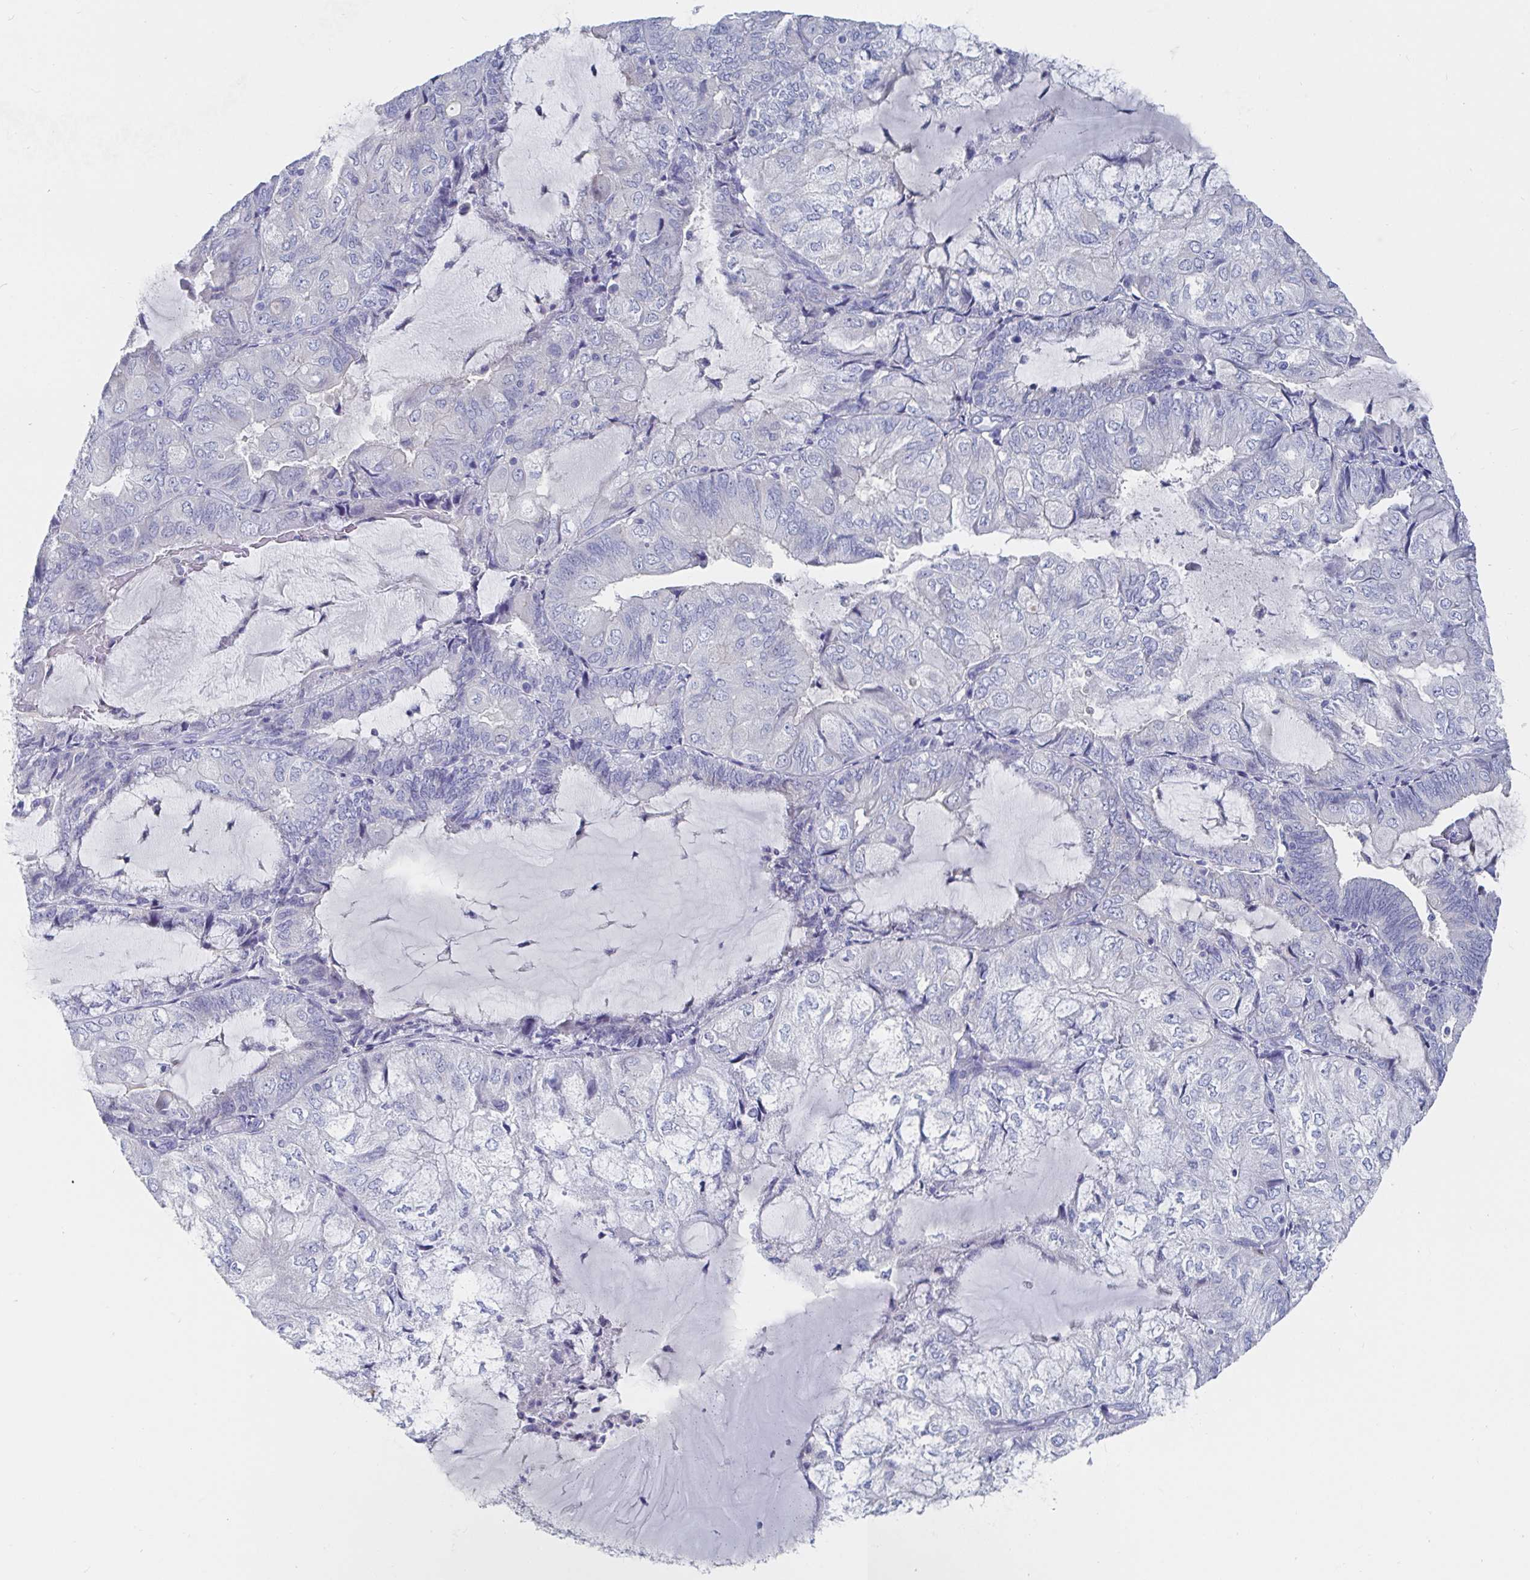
{"staining": {"intensity": "negative", "quantity": "none", "location": "none"}, "tissue": "endometrial cancer", "cell_type": "Tumor cells", "image_type": "cancer", "snomed": [{"axis": "morphology", "description": "Adenocarcinoma, NOS"}, {"axis": "topography", "description": "Endometrium"}], "caption": "A micrograph of adenocarcinoma (endometrial) stained for a protein displays no brown staining in tumor cells.", "gene": "ZNF430", "patient": {"sex": "female", "age": 81}}